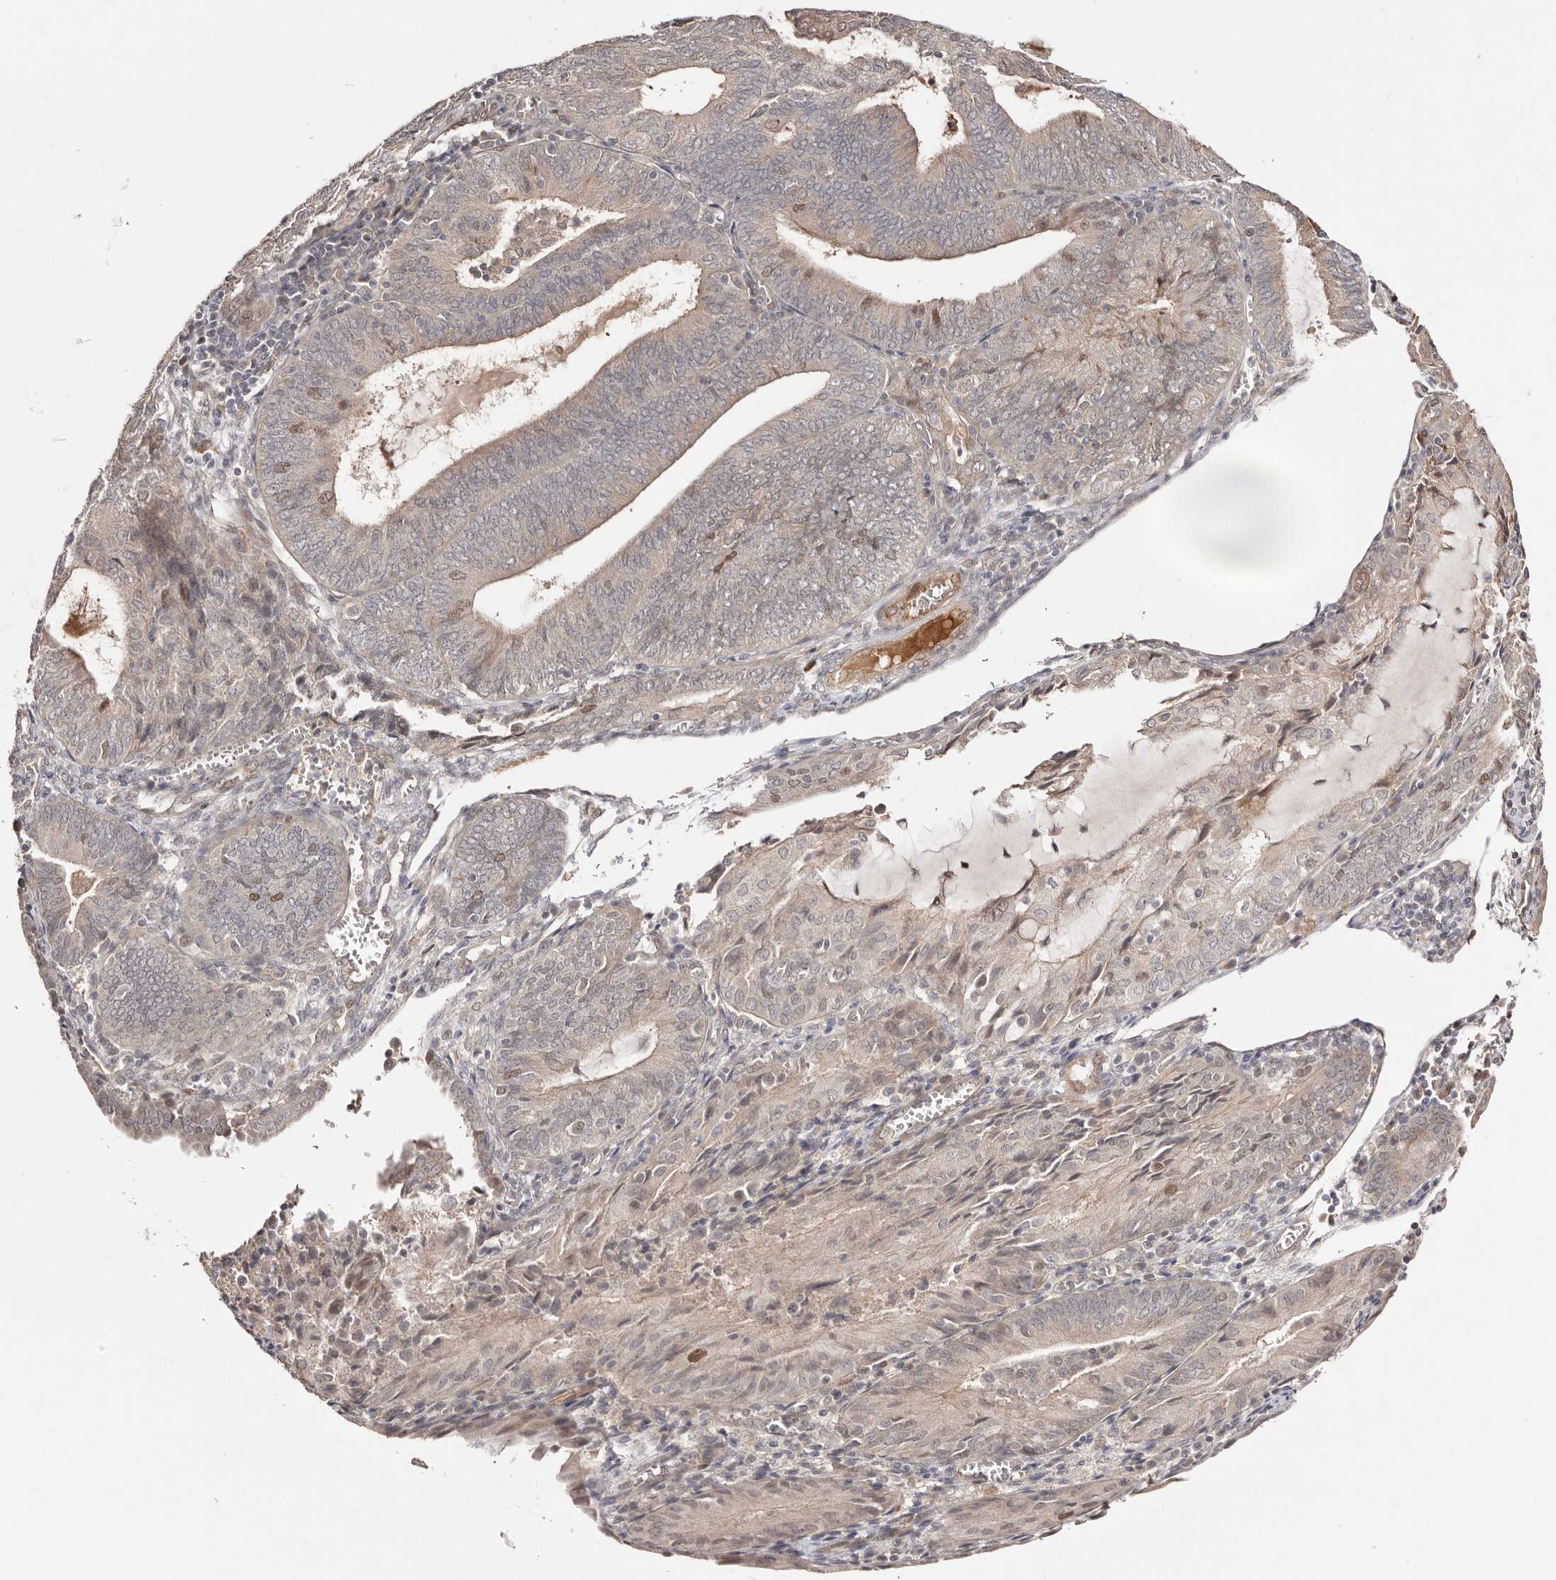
{"staining": {"intensity": "weak", "quantity": "<25%", "location": "cytoplasmic/membranous"}, "tissue": "endometrial cancer", "cell_type": "Tumor cells", "image_type": "cancer", "snomed": [{"axis": "morphology", "description": "Adenocarcinoma, NOS"}, {"axis": "topography", "description": "Endometrium"}], "caption": "There is no significant positivity in tumor cells of endometrial cancer (adenocarcinoma). (Brightfield microscopy of DAB (3,3'-diaminobenzidine) immunohistochemistry at high magnification).", "gene": "EGR3", "patient": {"sex": "female", "age": 81}}